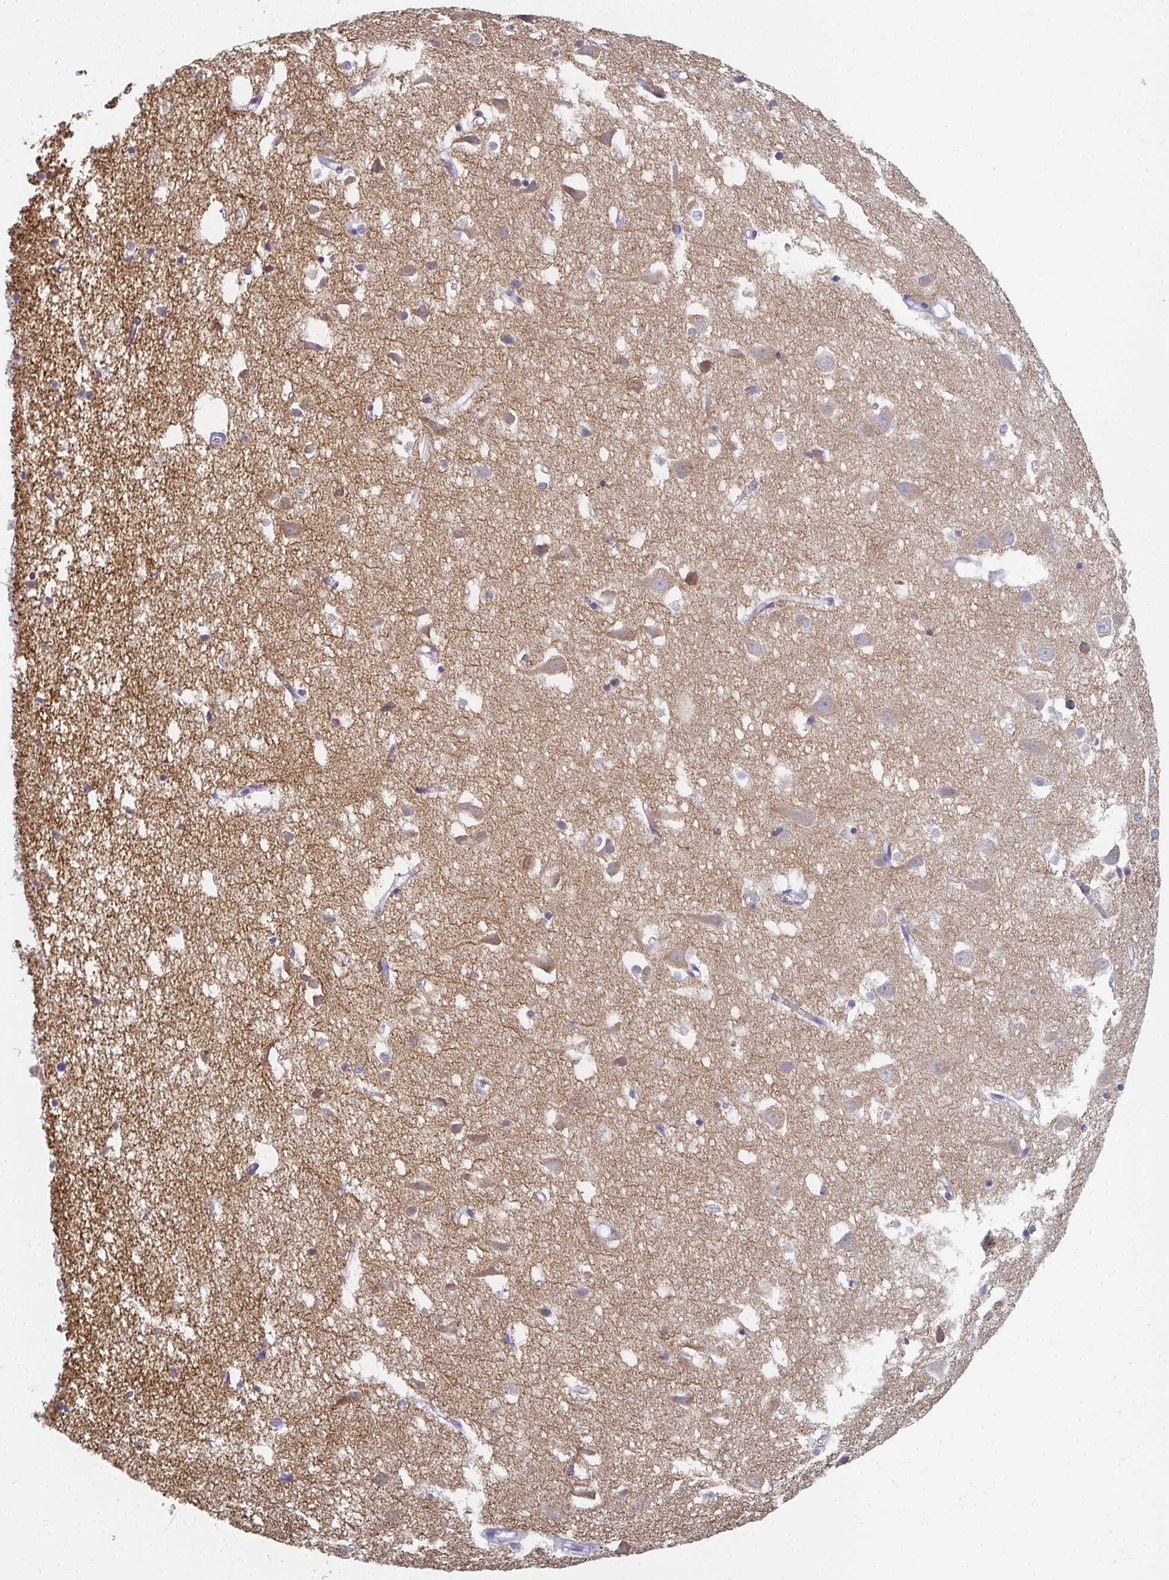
{"staining": {"intensity": "weak", "quantity": "25%-75%", "location": "cytoplasmic/membranous"}, "tissue": "cerebral cortex", "cell_type": "Endothelial cells", "image_type": "normal", "snomed": [{"axis": "morphology", "description": "Normal tissue, NOS"}, {"axis": "topography", "description": "Cerebral cortex"}], "caption": "Immunohistochemistry photomicrograph of unremarkable cerebral cortex stained for a protein (brown), which exhibits low levels of weak cytoplasmic/membranous expression in about 25%-75% of endothelial cells.", "gene": "CAMKV", "patient": {"sex": "male", "age": 70}}